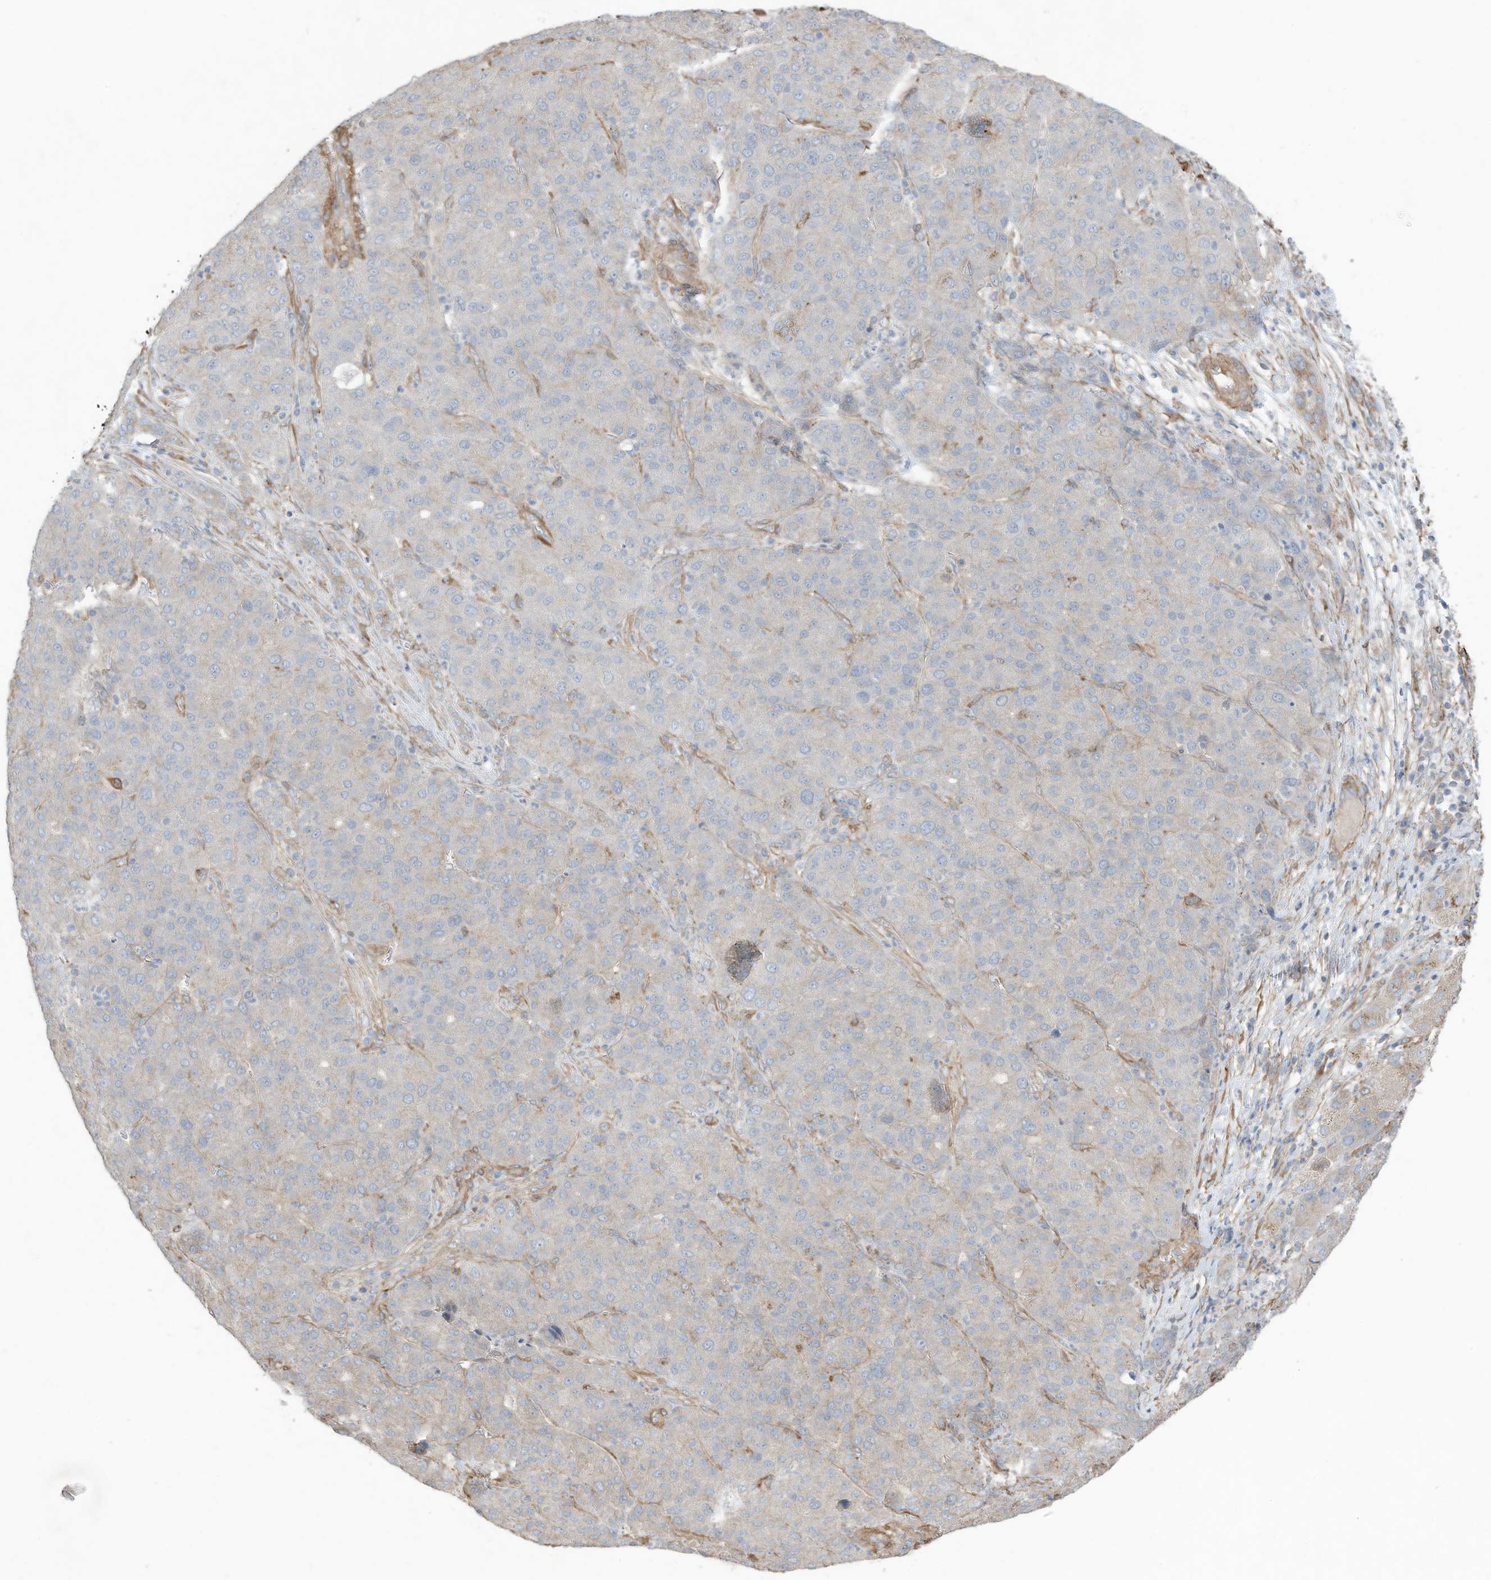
{"staining": {"intensity": "negative", "quantity": "none", "location": "none"}, "tissue": "liver cancer", "cell_type": "Tumor cells", "image_type": "cancer", "snomed": [{"axis": "morphology", "description": "Carcinoma, Hepatocellular, NOS"}, {"axis": "topography", "description": "Liver"}], "caption": "A histopathology image of human liver hepatocellular carcinoma is negative for staining in tumor cells. (Brightfield microscopy of DAB (3,3'-diaminobenzidine) immunohistochemistry at high magnification).", "gene": "SLC17A7", "patient": {"sex": "male", "age": 65}}